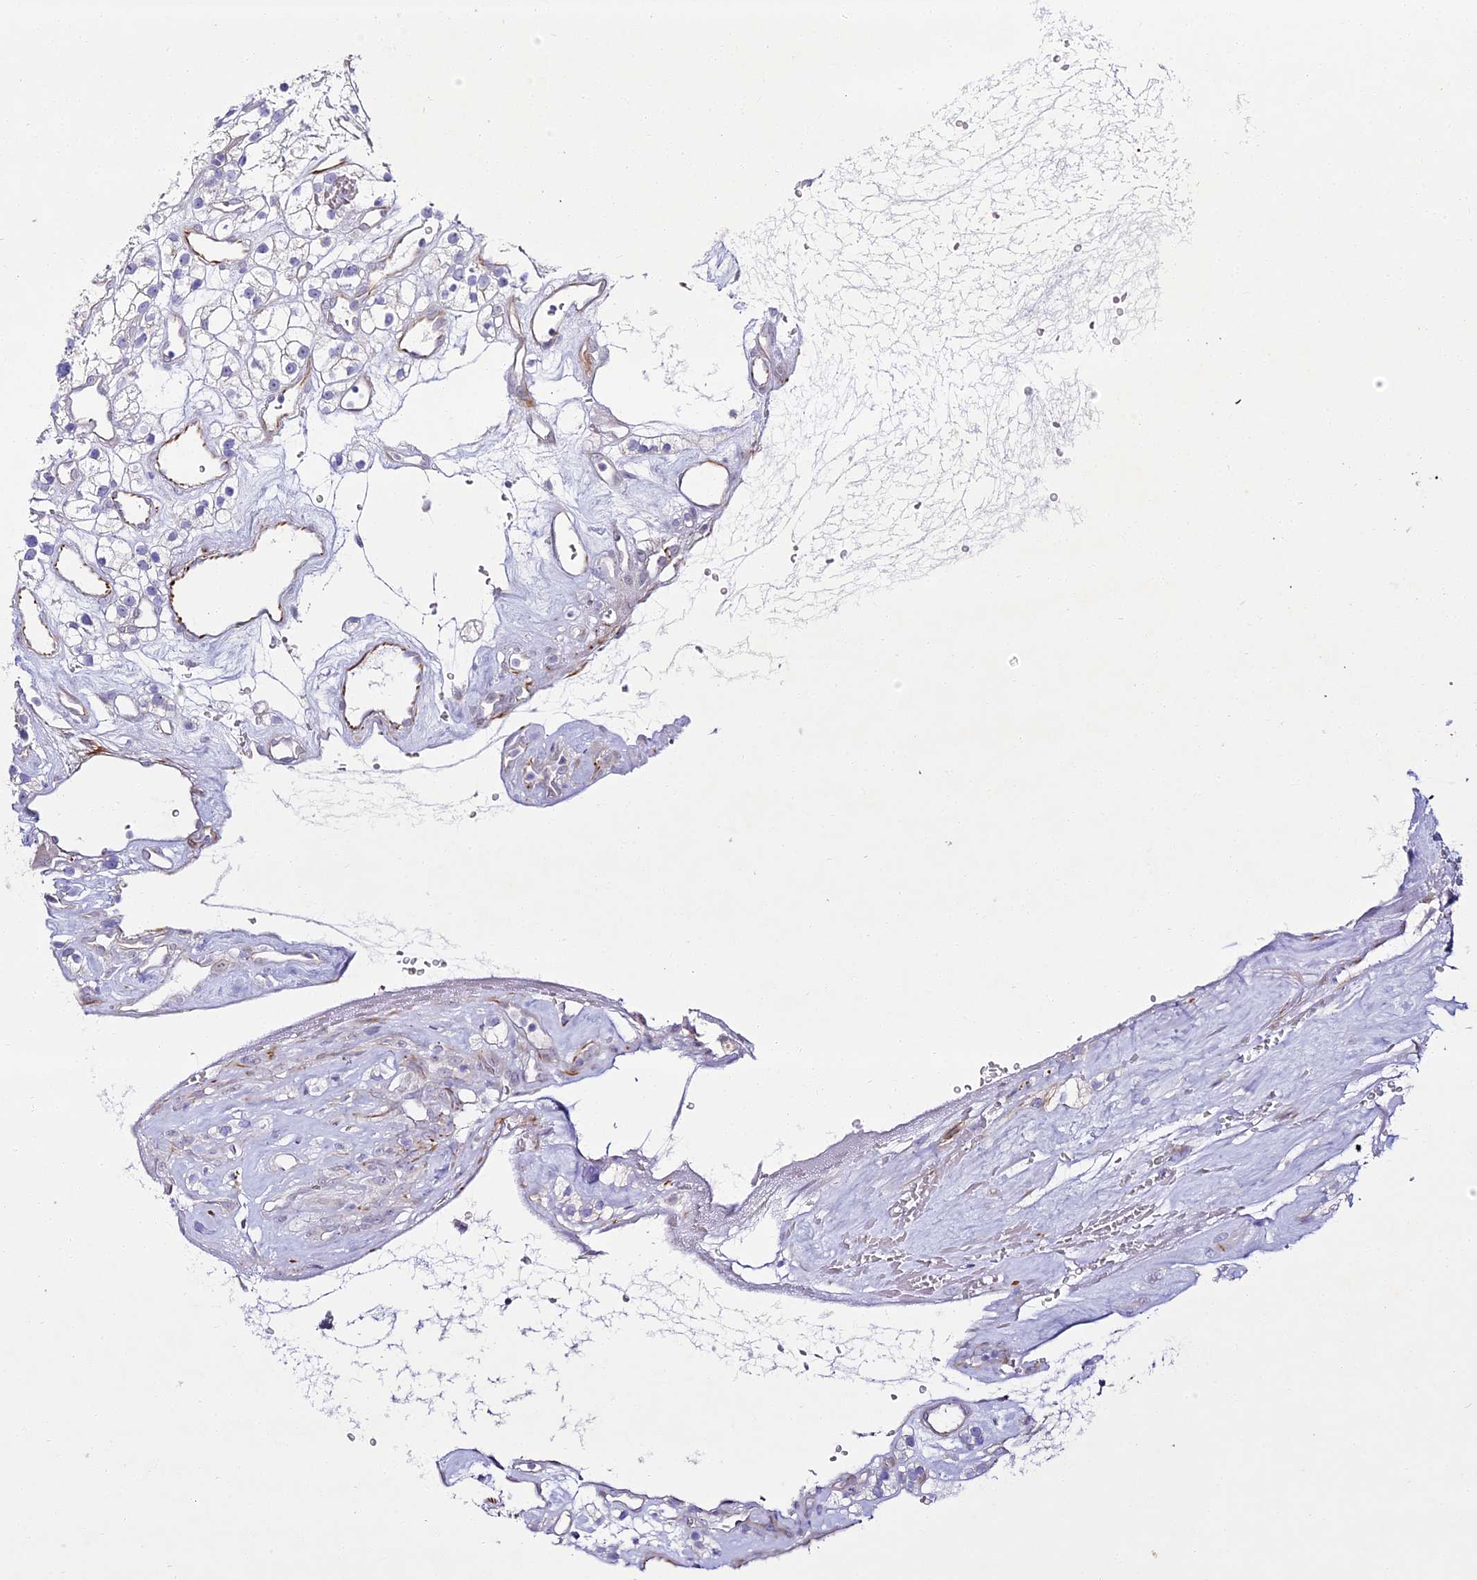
{"staining": {"intensity": "negative", "quantity": "none", "location": "none"}, "tissue": "renal cancer", "cell_type": "Tumor cells", "image_type": "cancer", "snomed": [{"axis": "morphology", "description": "Adenocarcinoma, NOS"}, {"axis": "topography", "description": "Kidney"}], "caption": "Protein analysis of renal adenocarcinoma reveals no significant positivity in tumor cells.", "gene": "ALPG", "patient": {"sex": "female", "age": 57}}